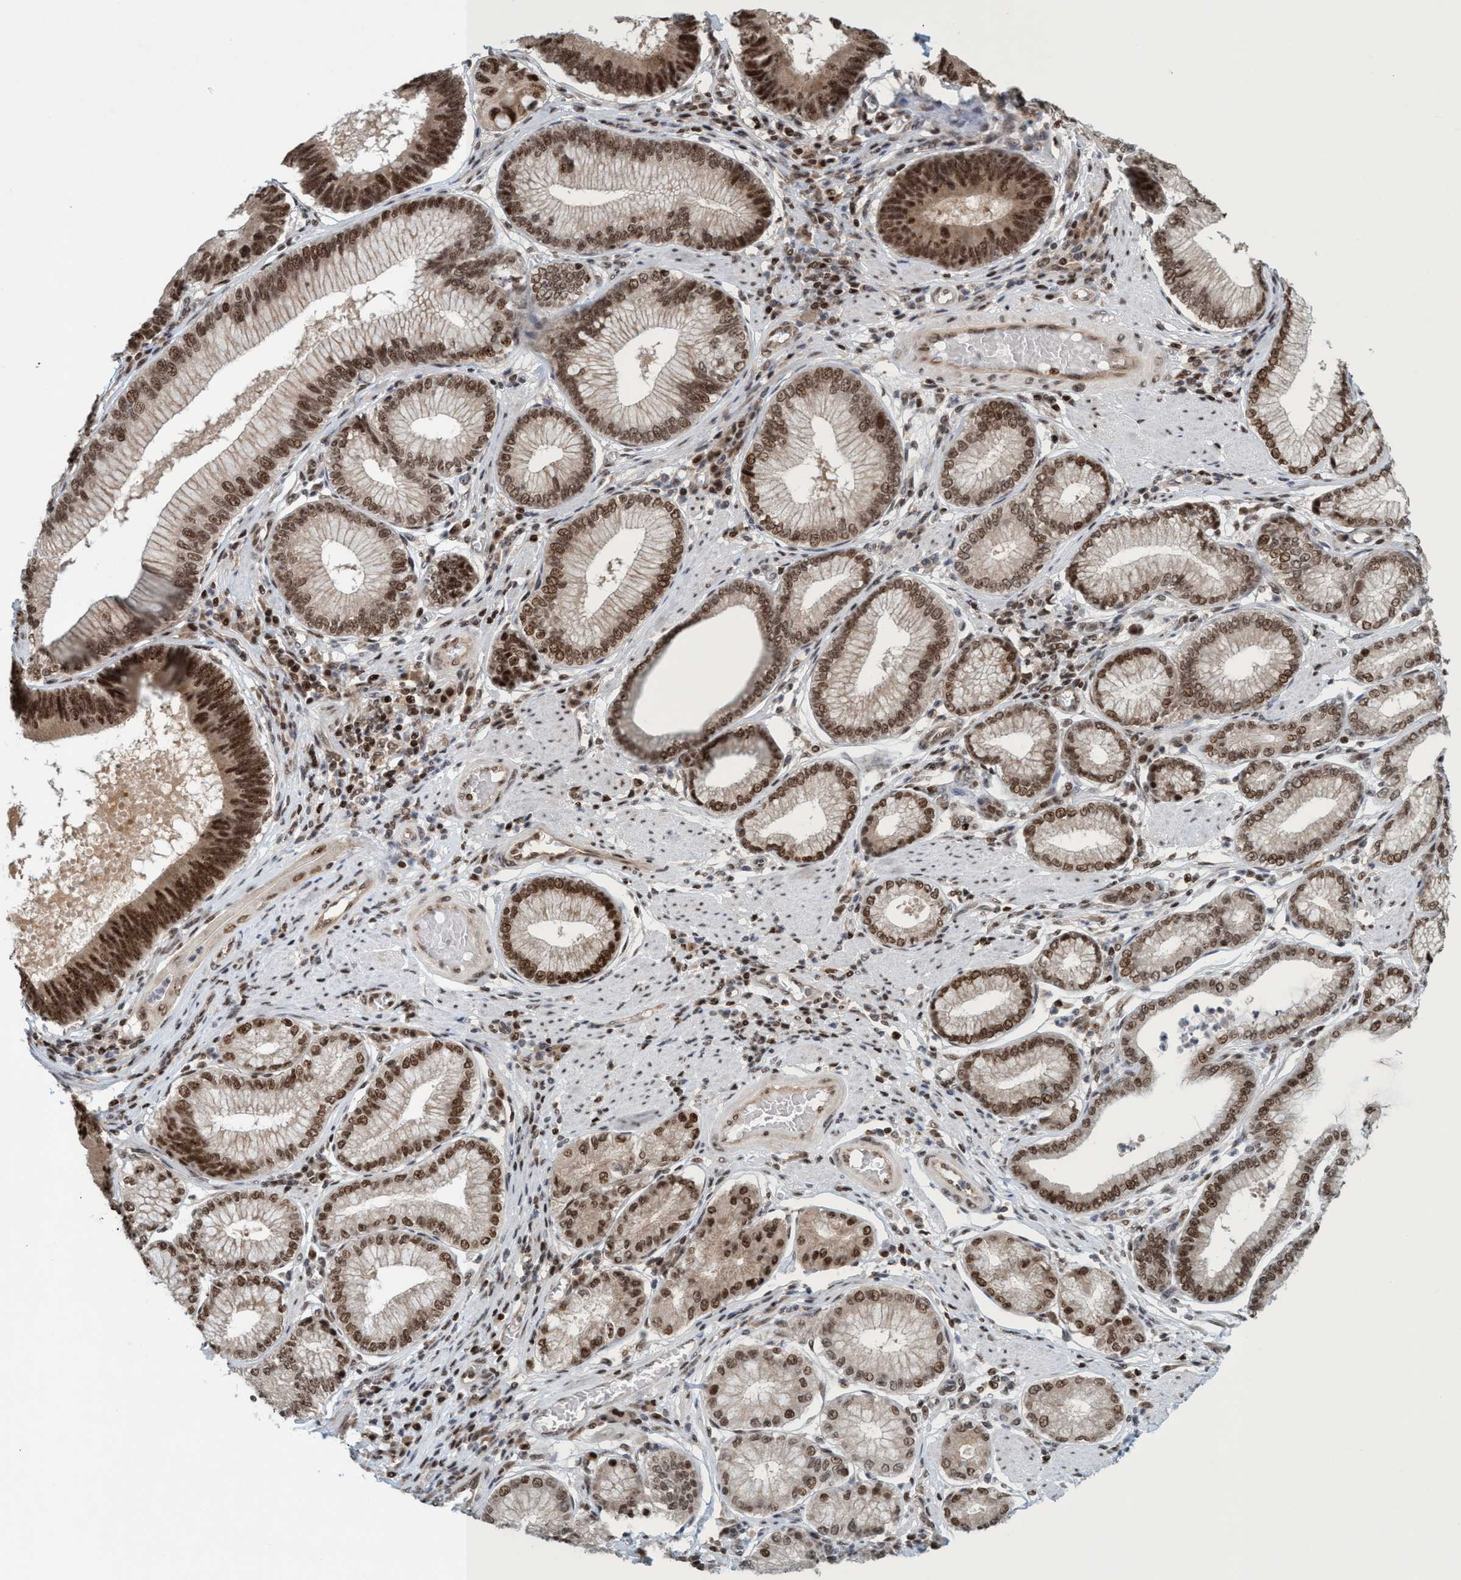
{"staining": {"intensity": "strong", "quantity": ">75%", "location": "nuclear"}, "tissue": "stomach cancer", "cell_type": "Tumor cells", "image_type": "cancer", "snomed": [{"axis": "morphology", "description": "Adenocarcinoma, NOS"}, {"axis": "topography", "description": "Stomach"}], "caption": "Immunohistochemistry staining of stomach adenocarcinoma, which shows high levels of strong nuclear expression in about >75% of tumor cells indicating strong nuclear protein positivity. The staining was performed using DAB (brown) for protein detection and nuclei were counterstained in hematoxylin (blue).", "gene": "SMCR8", "patient": {"sex": "male", "age": 59}}